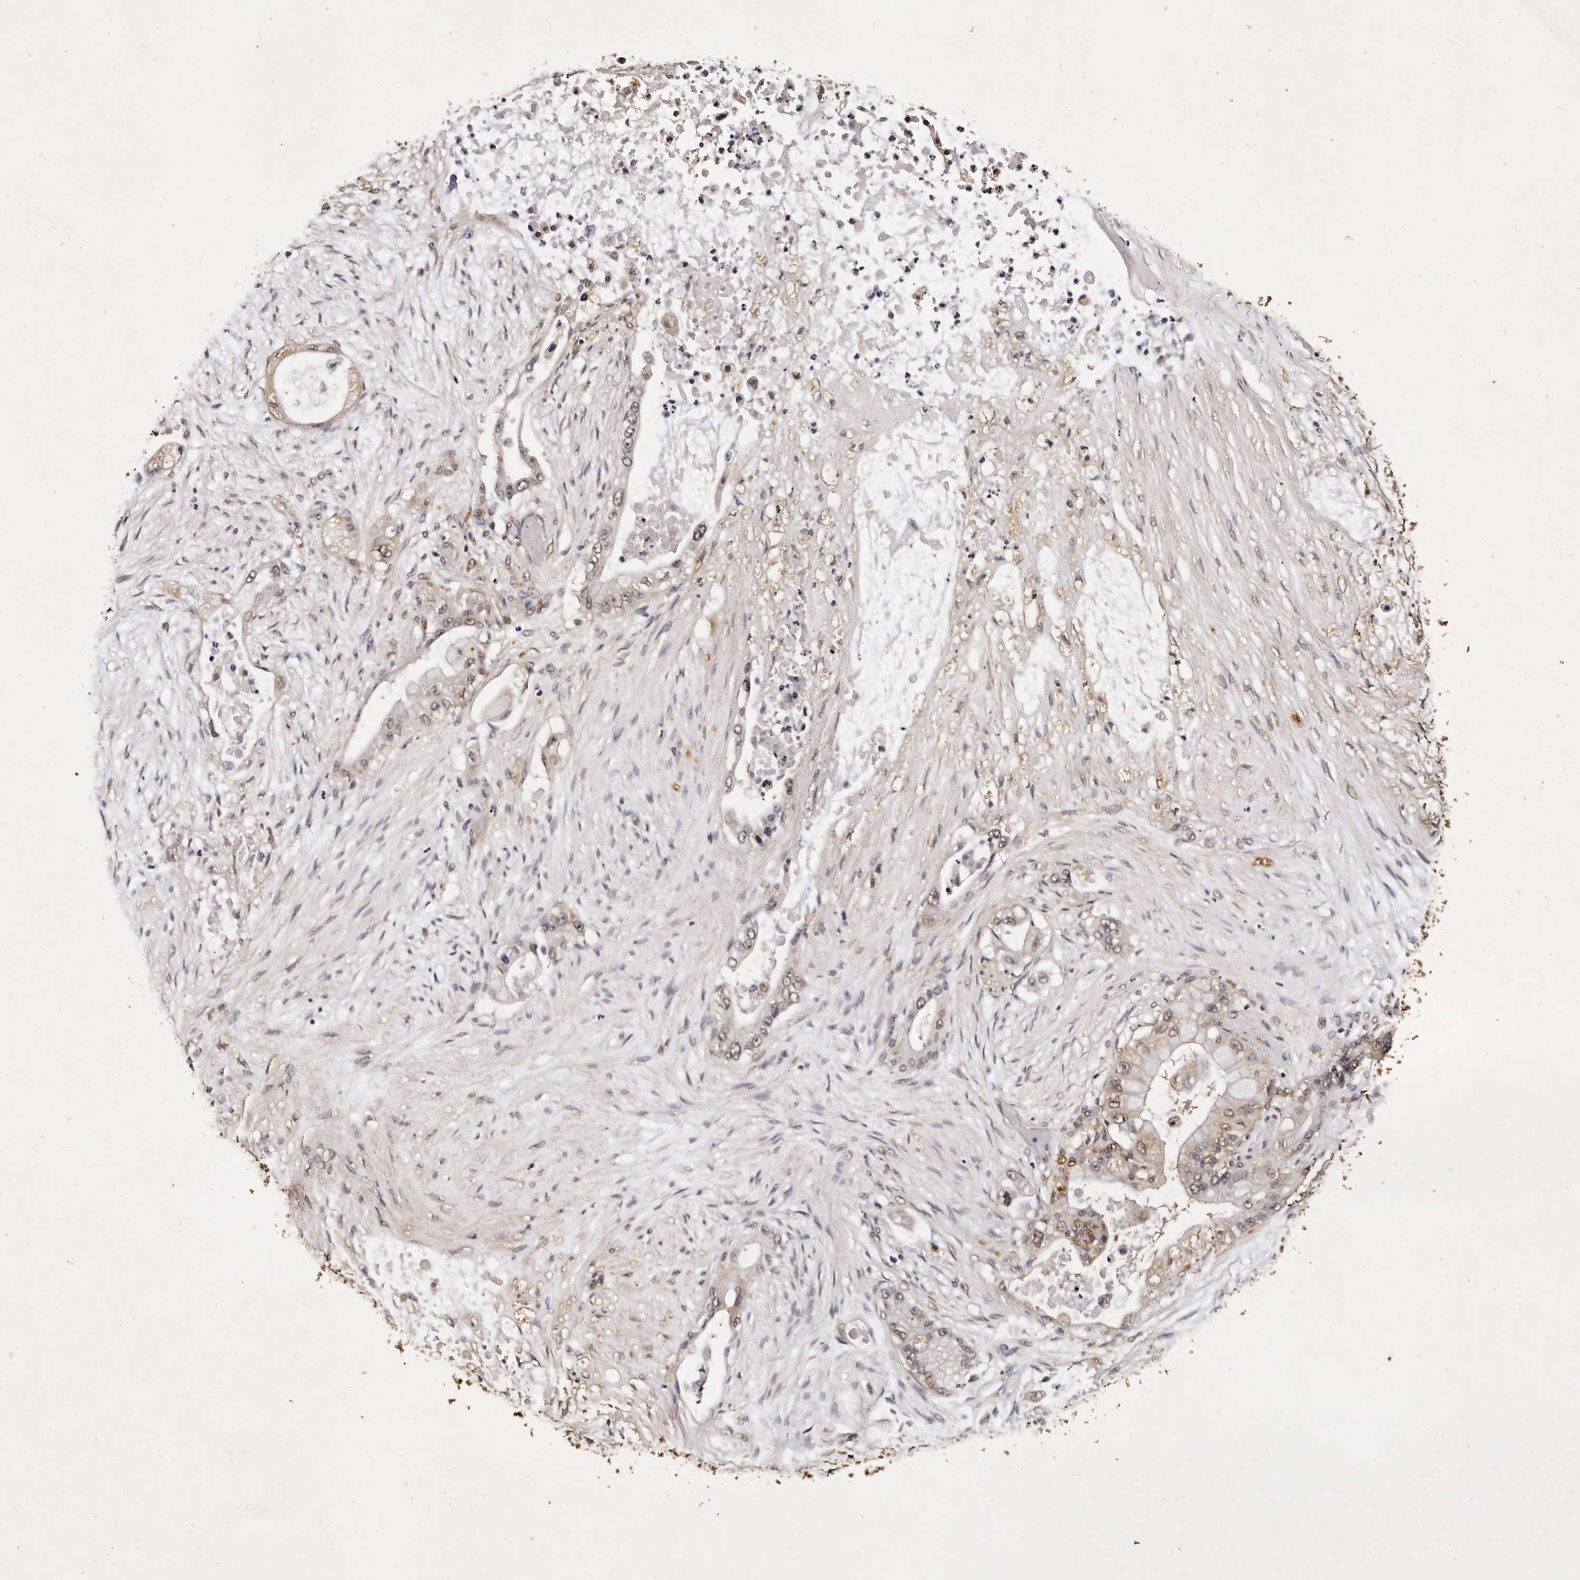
{"staining": {"intensity": "weak", "quantity": ">75%", "location": "nuclear"}, "tissue": "pancreatic cancer", "cell_type": "Tumor cells", "image_type": "cancer", "snomed": [{"axis": "morphology", "description": "Adenocarcinoma, NOS"}, {"axis": "topography", "description": "Pancreas"}], "caption": "DAB (3,3'-diaminobenzidine) immunohistochemical staining of human pancreatic cancer (adenocarcinoma) demonstrates weak nuclear protein staining in approximately >75% of tumor cells. Nuclei are stained in blue.", "gene": "PARS2", "patient": {"sex": "male", "age": 53}}